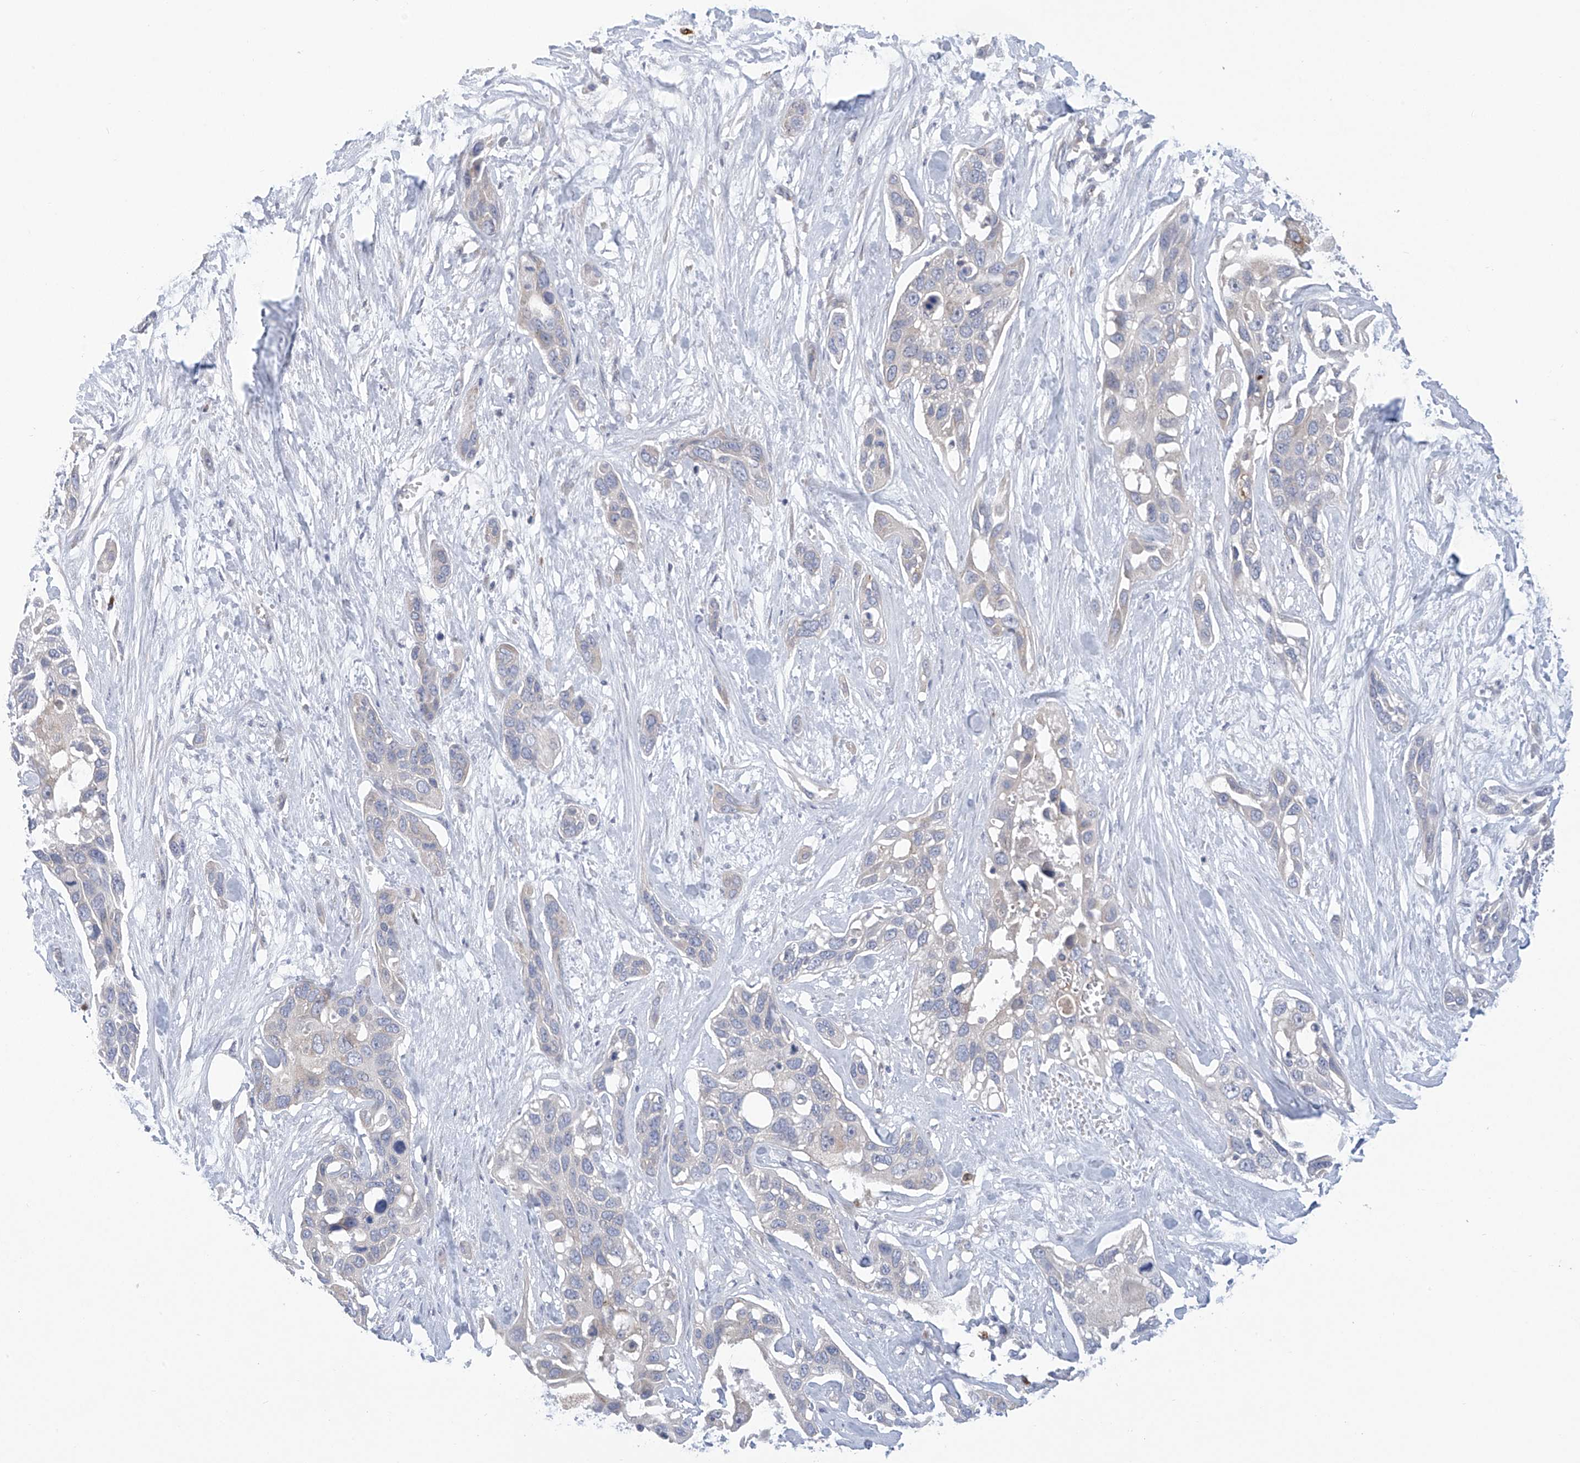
{"staining": {"intensity": "negative", "quantity": "none", "location": "none"}, "tissue": "pancreatic cancer", "cell_type": "Tumor cells", "image_type": "cancer", "snomed": [{"axis": "morphology", "description": "Adenocarcinoma, NOS"}, {"axis": "topography", "description": "Pancreas"}], "caption": "Micrograph shows no protein positivity in tumor cells of pancreatic cancer tissue.", "gene": "SLCO4A1", "patient": {"sex": "female", "age": 60}}